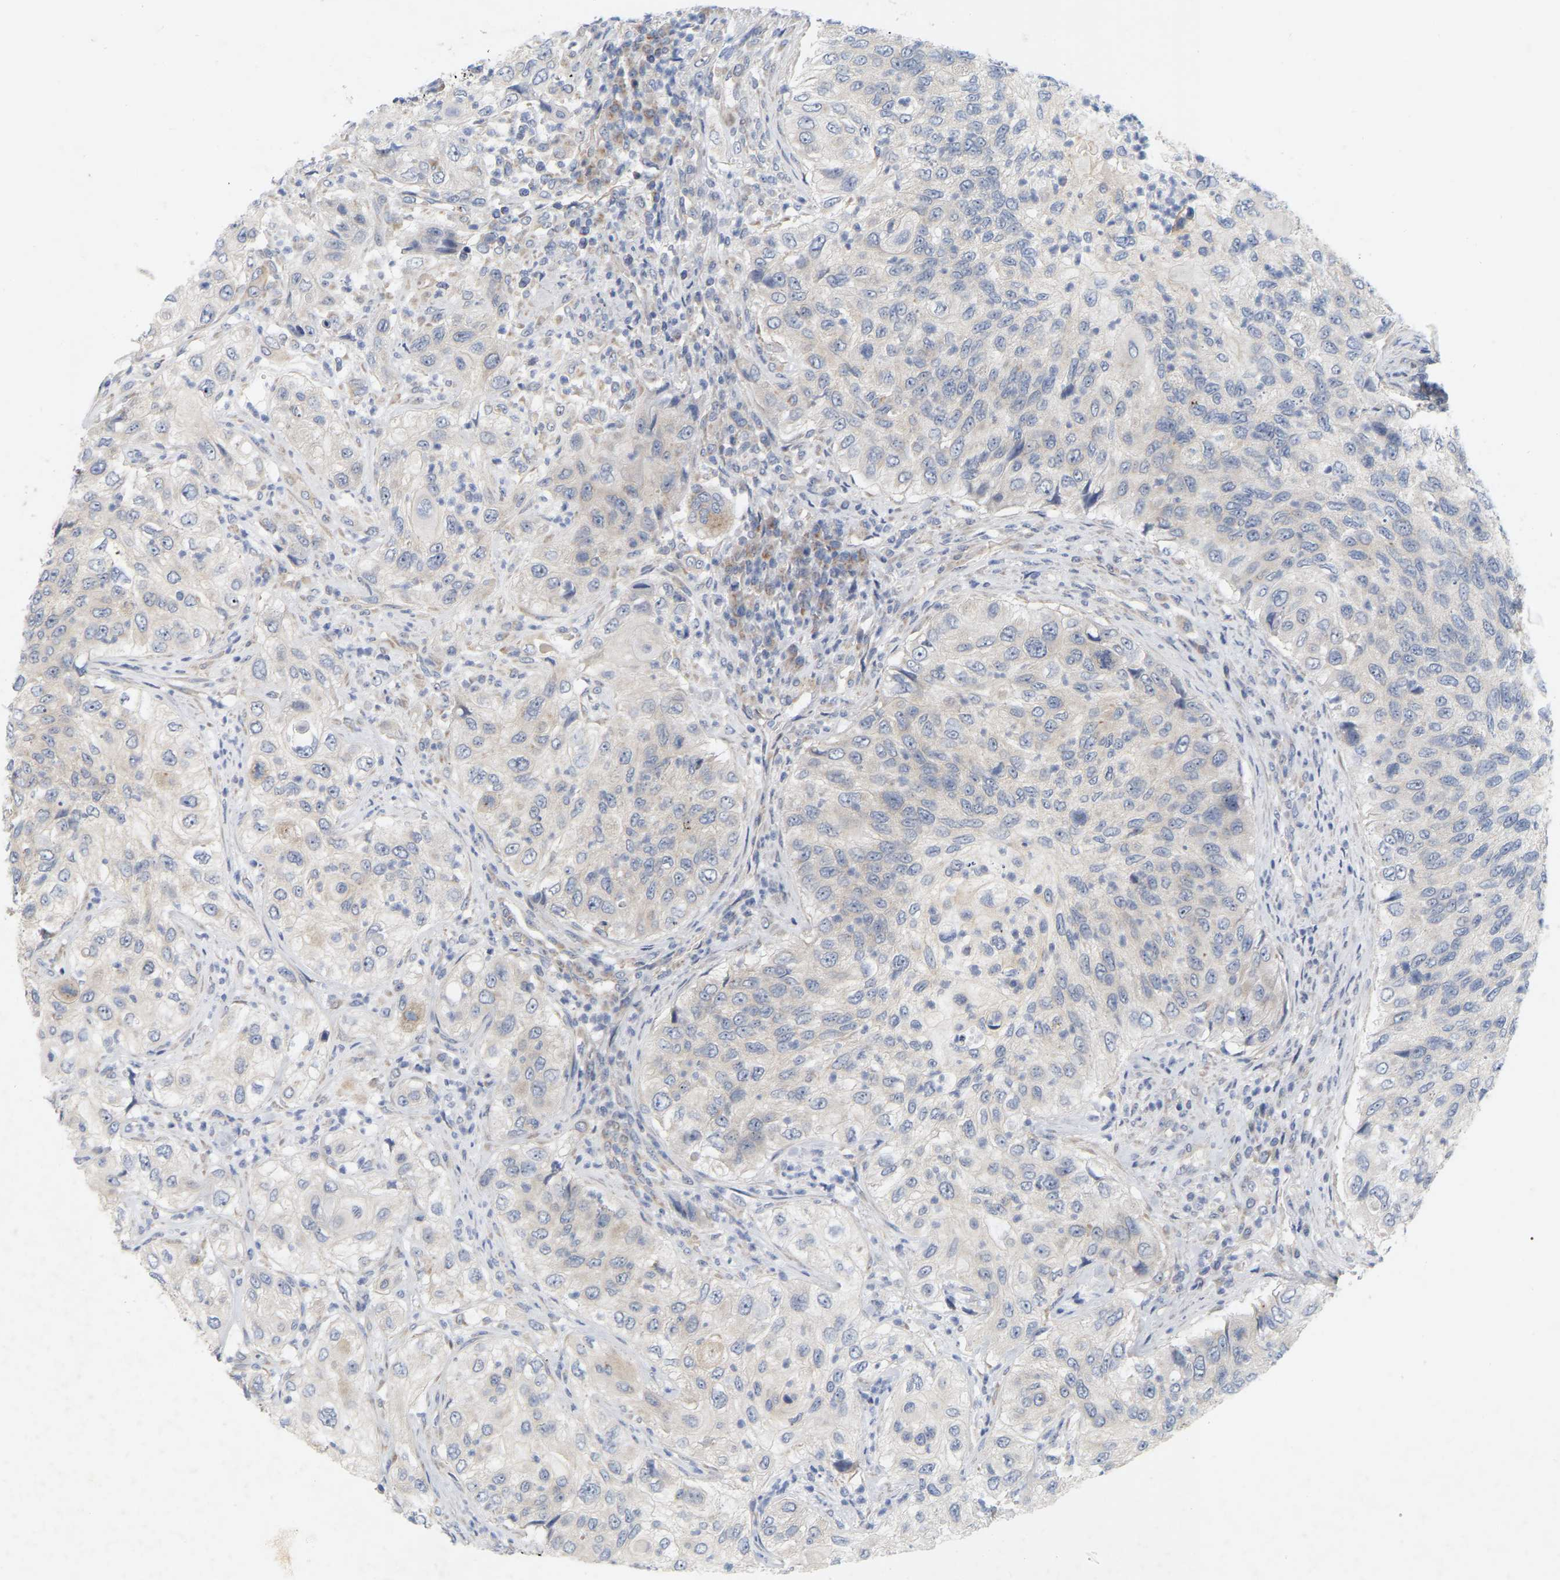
{"staining": {"intensity": "negative", "quantity": "none", "location": "none"}, "tissue": "urothelial cancer", "cell_type": "Tumor cells", "image_type": "cancer", "snomed": [{"axis": "morphology", "description": "Urothelial carcinoma, High grade"}, {"axis": "topography", "description": "Urinary bladder"}], "caption": "Tumor cells show no significant staining in urothelial carcinoma (high-grade). Nuclei are stained in blue.", "gene": "MINDY4", "patient": {"sex": "female", "age": 60}}